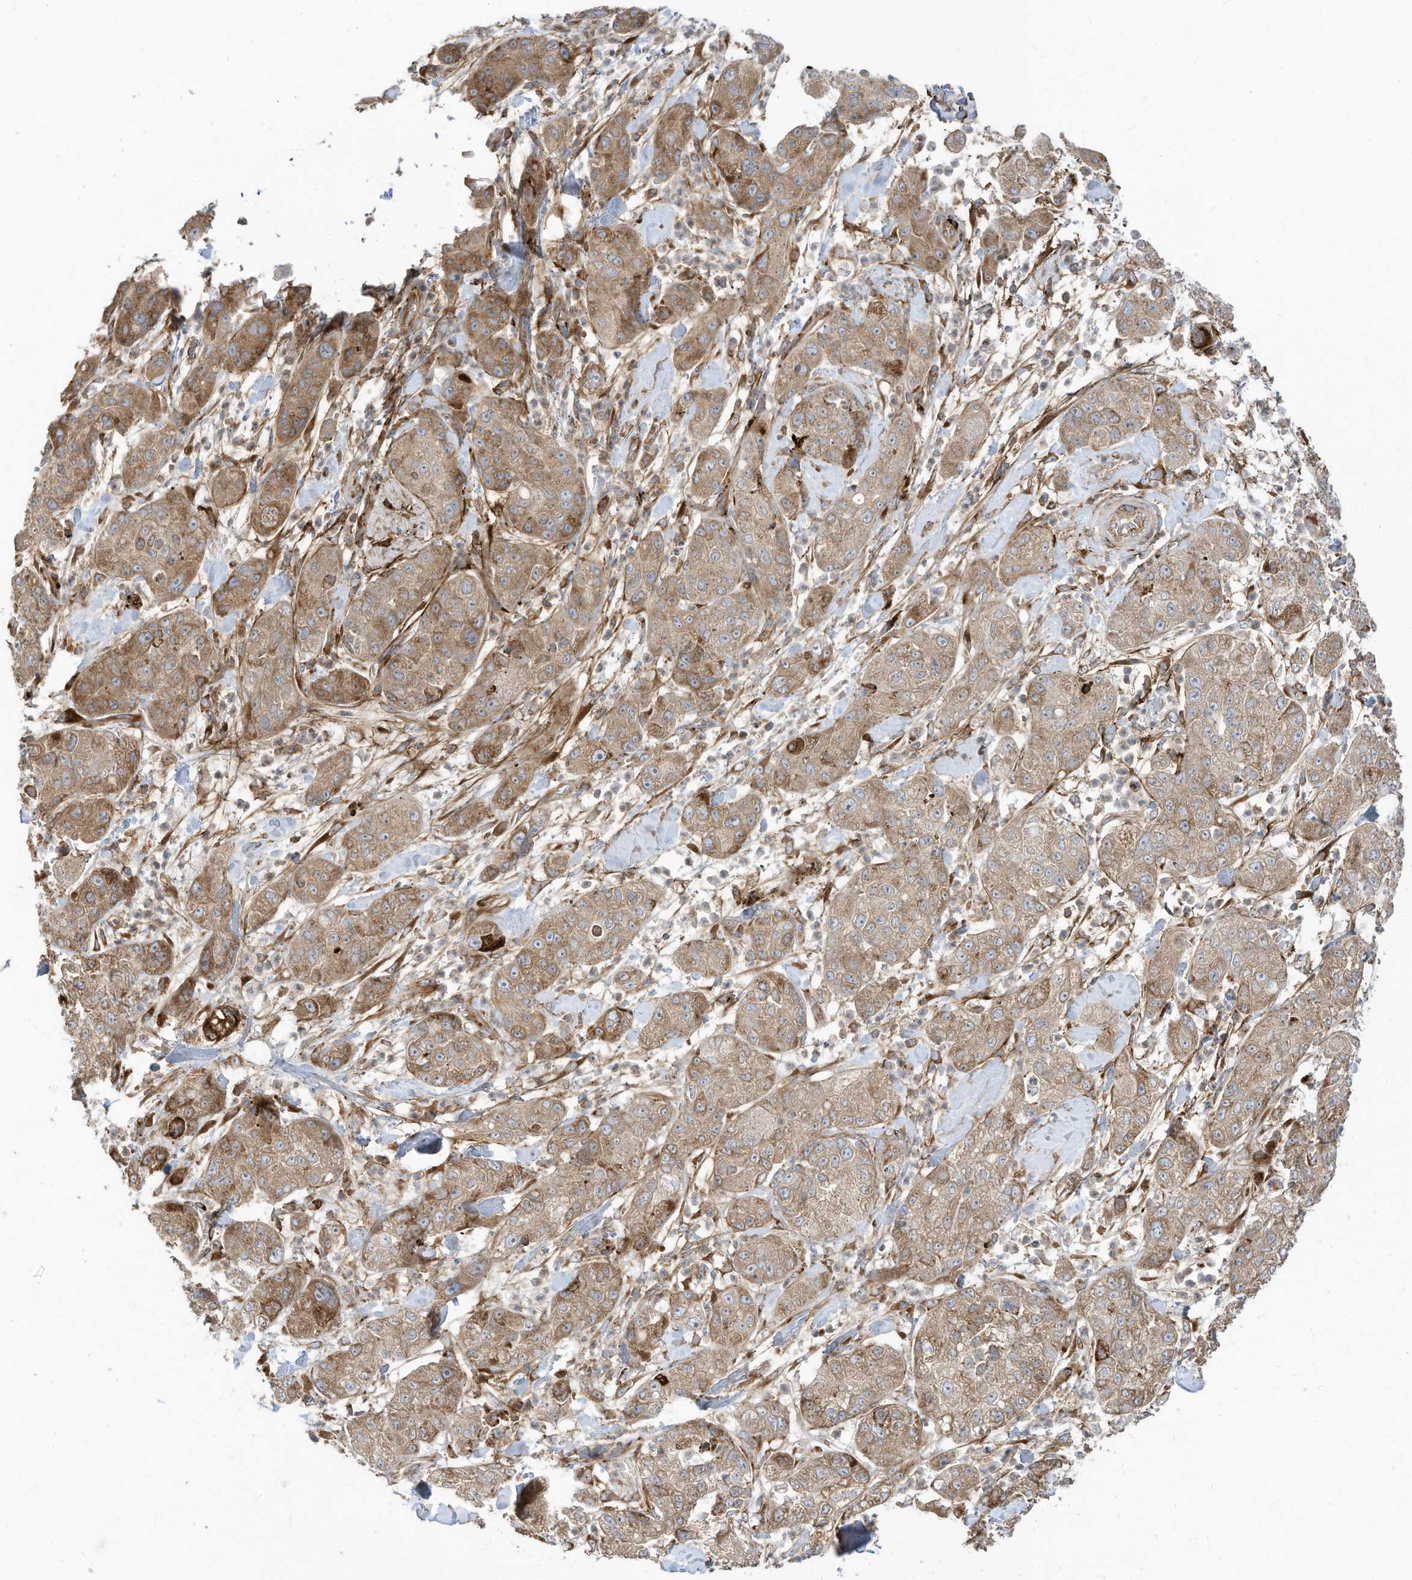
{"staining": {"intensity": "moderate", "quantity": ">75%", "location": "cytoplasmic/membranous"}, "tissue": "pancreatic cancer", "cell_type": "Tumor cells", "image_type": "cancer", "snomed": [{"axis": "morphology", "description": "Adenocarcinoma, NOS"}, {"axis": "topography", "description": "Pancreas"}], "caption": "About >75% of tumor cells in pancreatic cancer reveal moderate cytoplasmic/membranous protein positivity as visualized by brown immunohistochemical staining.", "gene": "TRNAU1AP", "patient": {"sex": "female", "age": 78}}